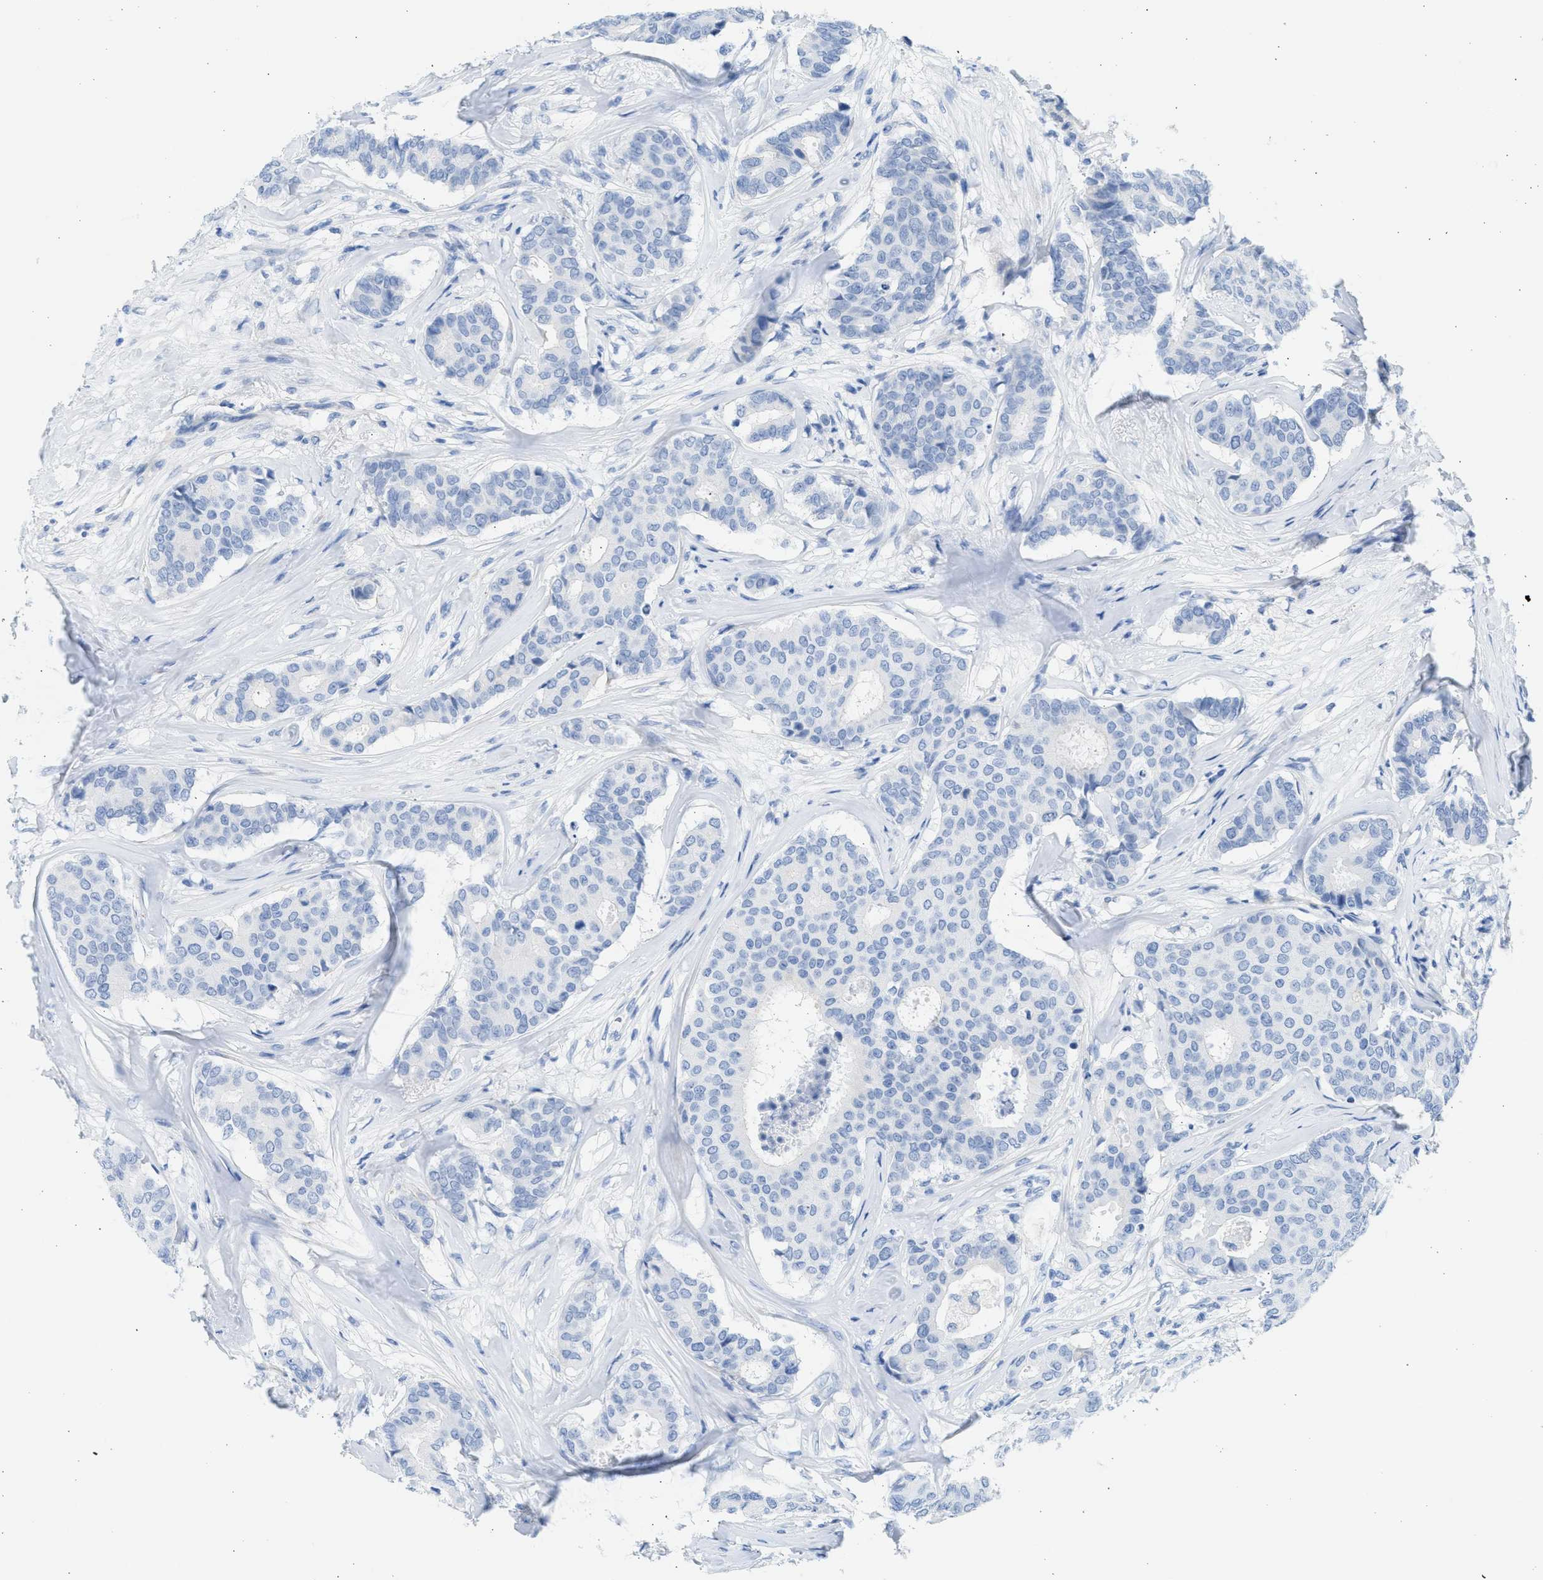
{"staining": {"intensity": "negative", "quantity": "none", "location": "none"}, "tissue": "breast cancer", "cell_type": "Tumor cells", "image_type": "cancer", "snomed": [{"axis": "morphology", "description": "Duct carcinoma"}, {"axis": "topography", "description": "Breast"}], "caption": "A photomicrograph of human breast infiltrating ductal carcinoma is negative for staining in tumor cells.", "gene": "SPATA3", "patient": {"sex": "female", "age": 75}}